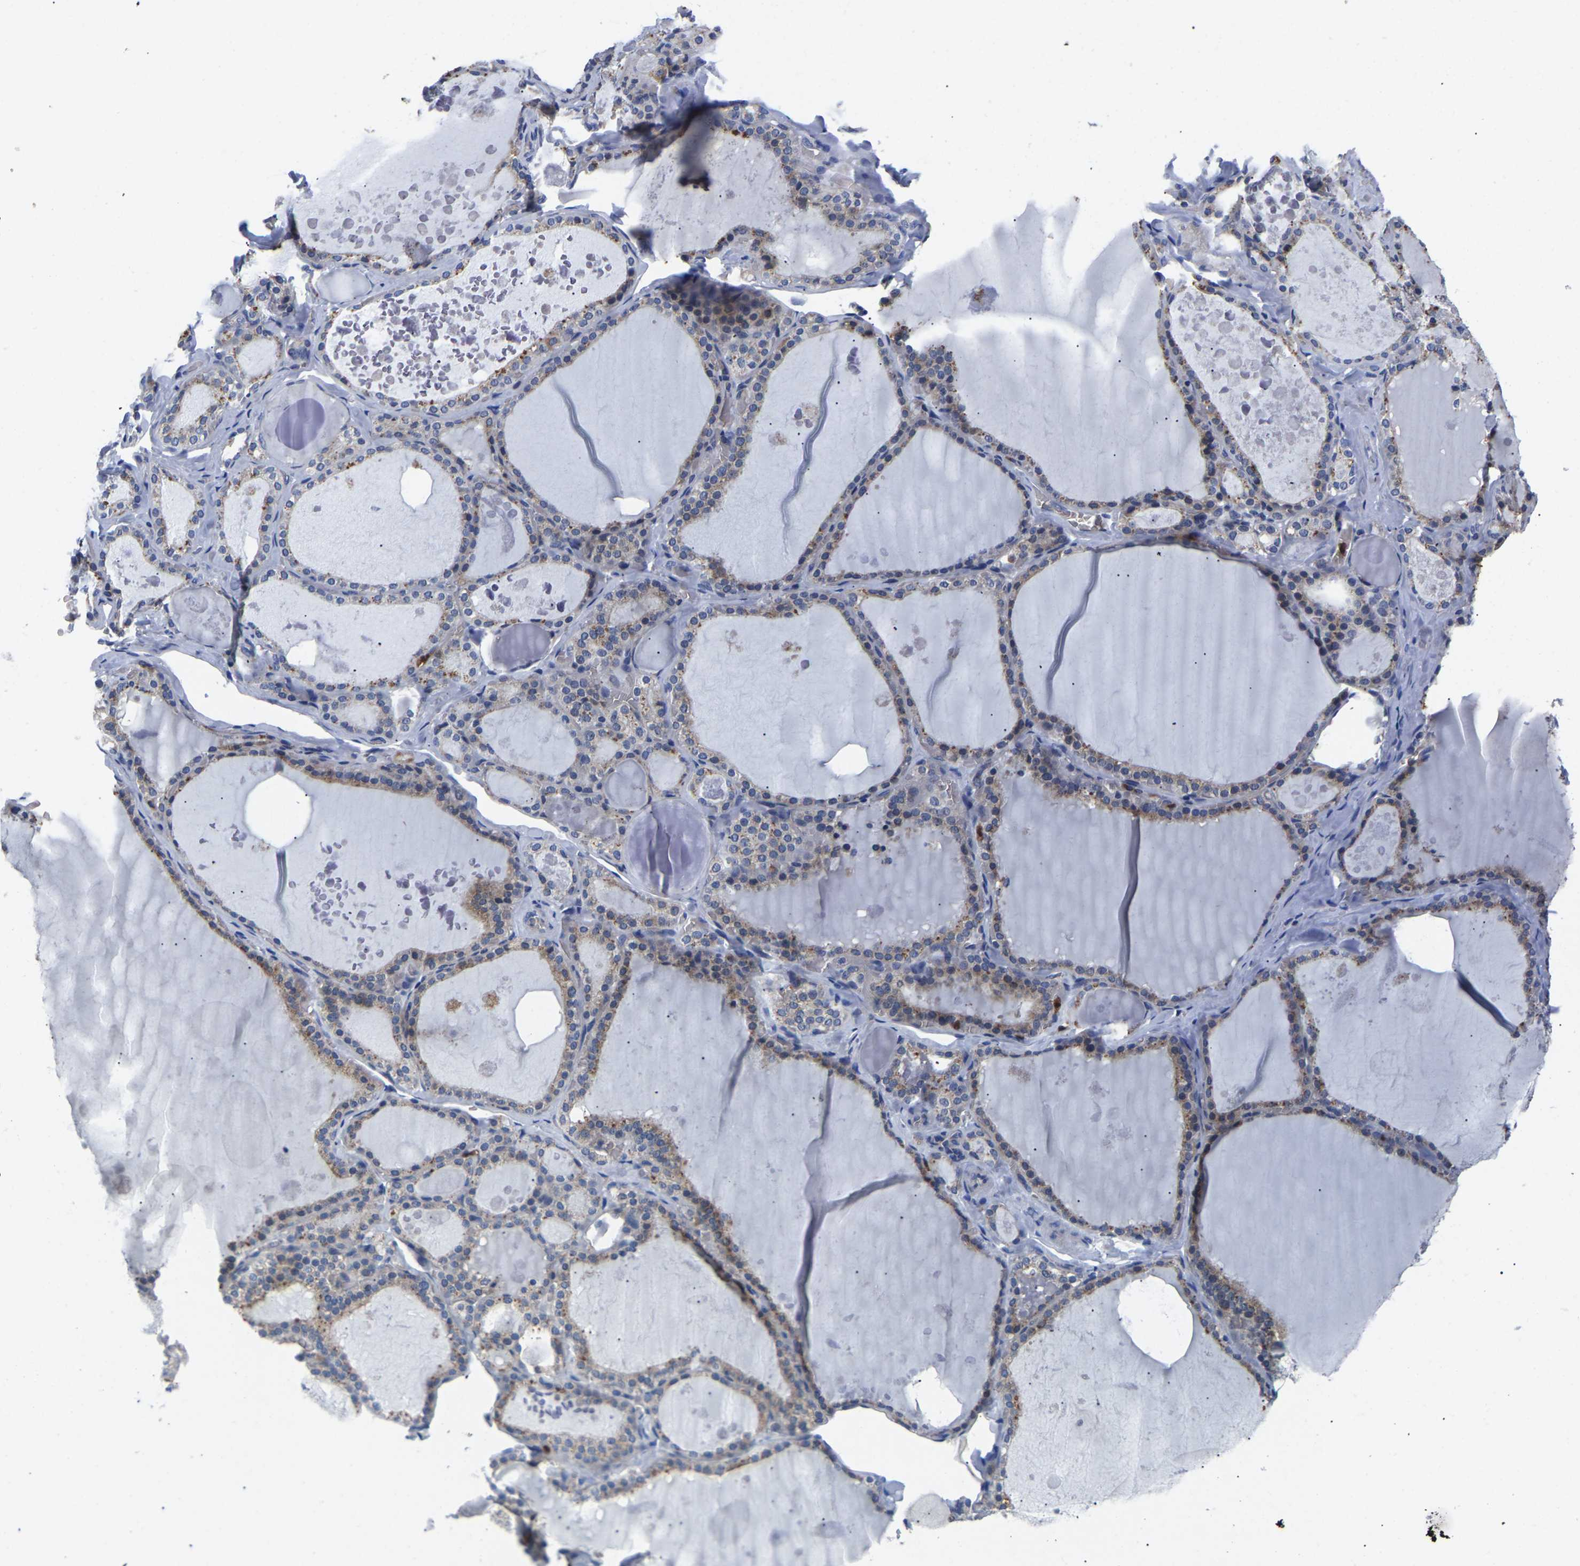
{"staining": {"intensity": "weak", "quantity": "25%-75%", "location": "cytoplasmic/membranous"}, "tissue": "thyroid gland", "cell_type": "Glandular cells", "image_type": "normal", "snomed": [{"axis": "morphology", "description": "Normal tissue, NOS"}, {"axis": "topography", "description": "Thyroid gland"}], "caption": "Protein analysis of benign thyroid gland exhibits weak cytoplasmic/membranous expression in approximately 25%-75% of glandular cells.", "gene": "TOR1B", "patient": {"sex": "male", "age": 56}}